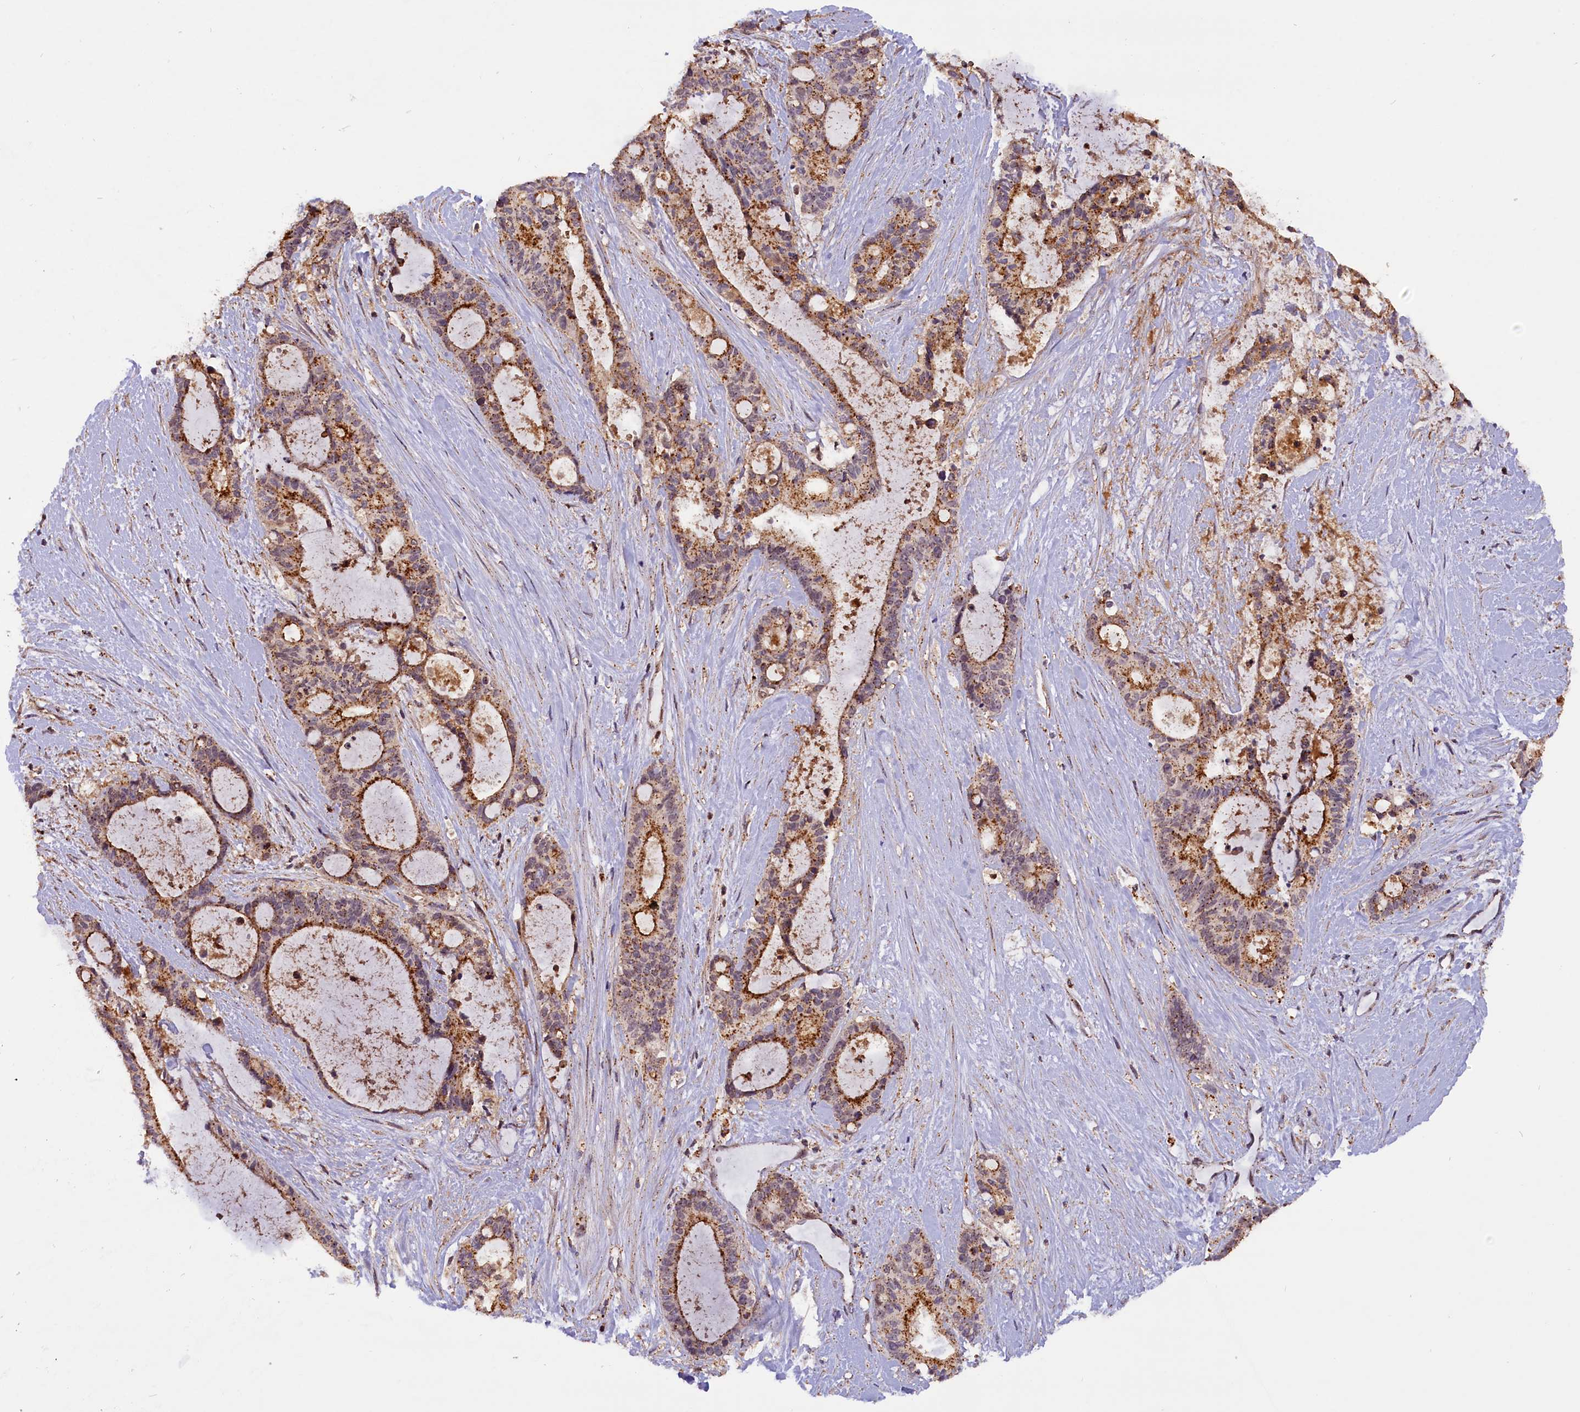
{"staining": {"intensity": "strong", "quantity": ">75%", "location": "cytoplasmic/membranous"}, "tissue": "liver cancer", "cell_type": "Tumor cells", "image_type": "cancer", "snomed": [{"axis": "morphology", "description": "Normal tissue, NOS"}, {"axis": "morphology", "description": "Cholangiocarcinoma"}, {"axis": "topography", "description": "Liver"}, {"axis": "topography", "description": "Peripheral nerve tissue"}], "caption": "A micrograph showing strong cytoplasmic/membranous staining in approximately >75% of tumor cells in liver cancer, as visualized by brown immunohistochemical staining.", "gene": "IST1", "patient": {"sex": "female", "age": 73}}